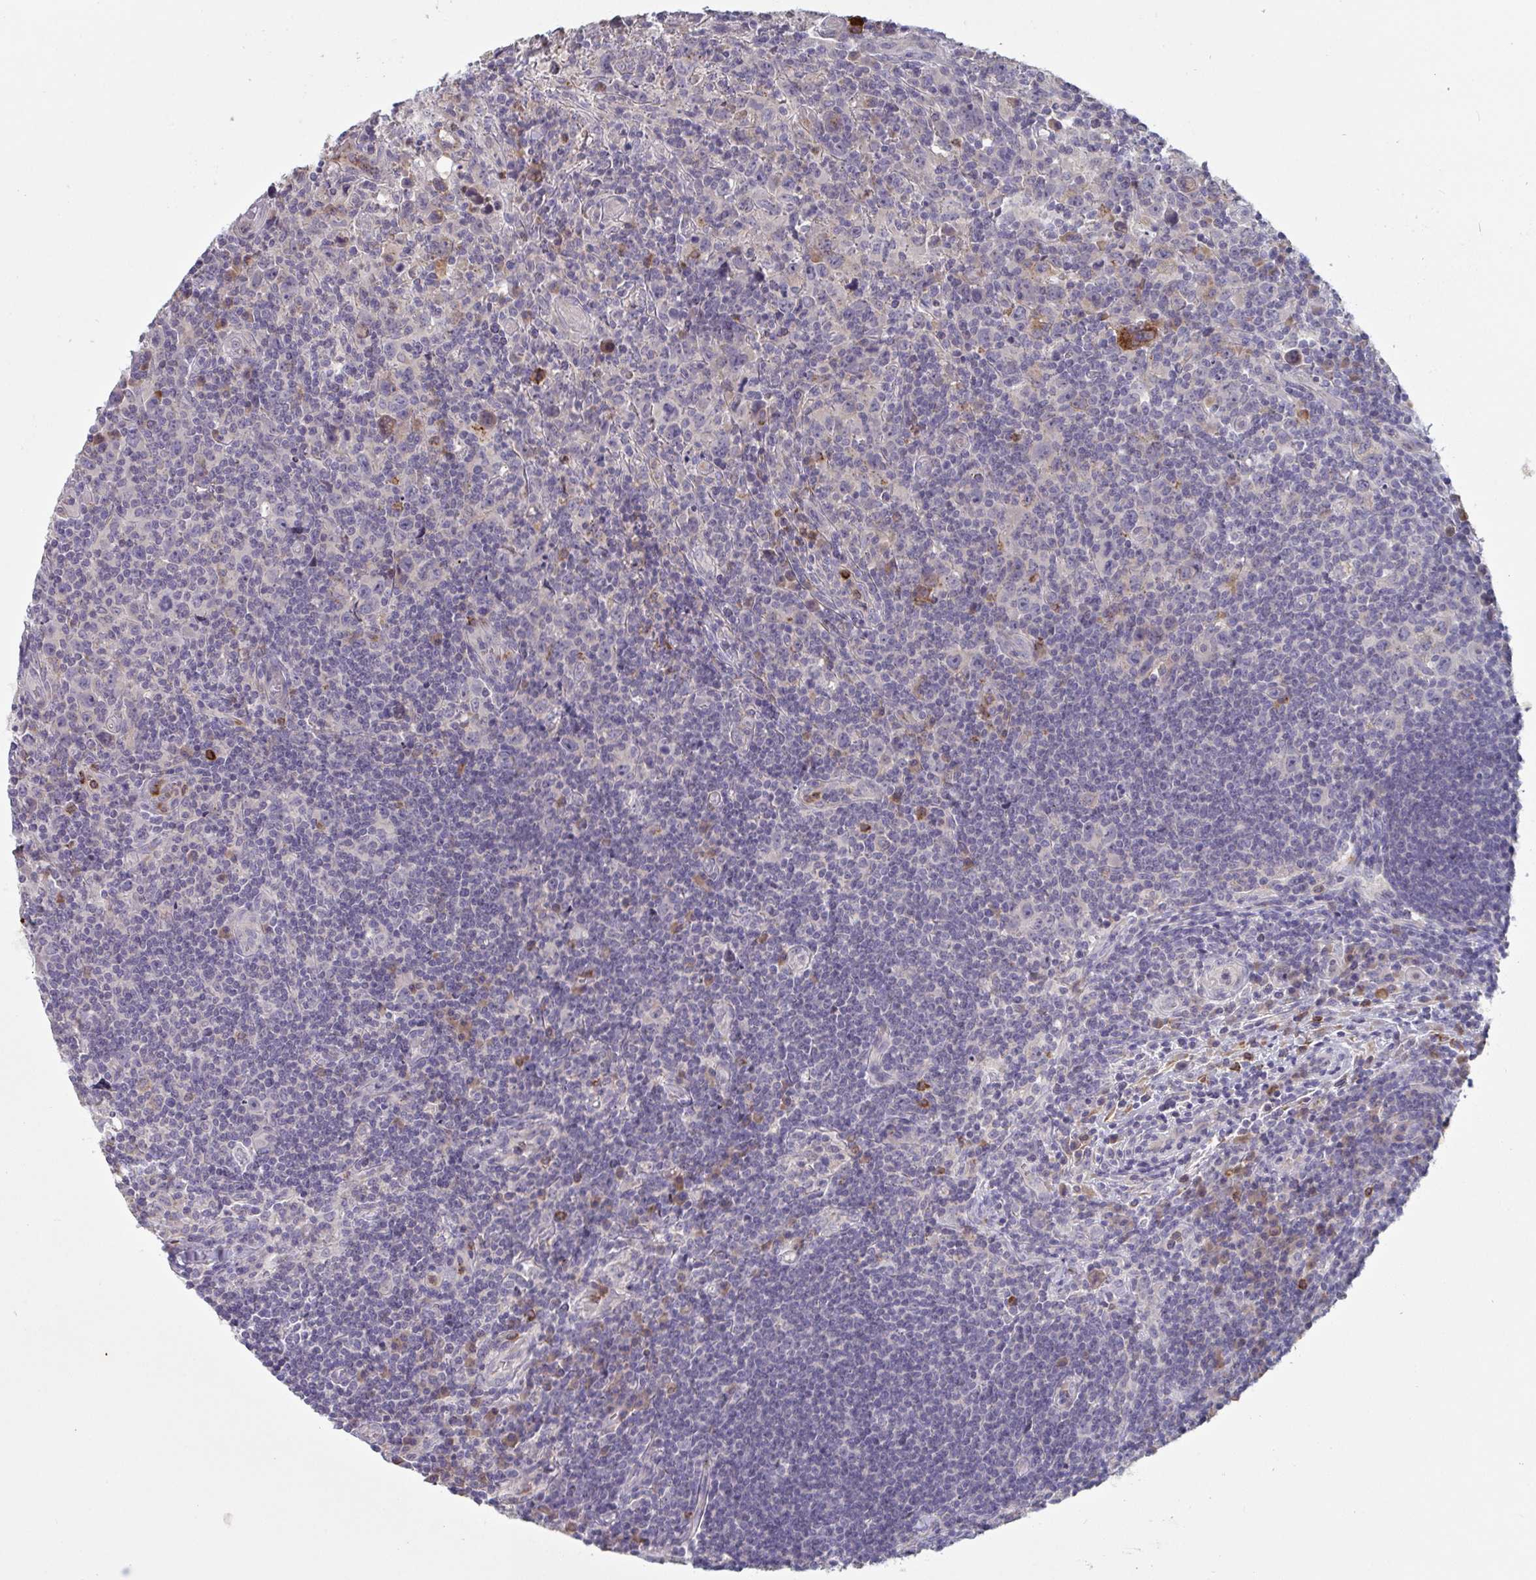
{"staining": {"intensity": "negative", "quantity": "none", "location": "none"}, "tissue": "lymphoma", "cell_type": "Tumor cells", "image_type": "cancer", "snomed": [{"axis": "morphology", "description": "Hodgkin's disease, NOS"}, {"axis": "topography", "description": "Lymph node"}], "caption": "IHC image of neoplastic tissue: lymphoma stained with DAB (3,3'-diaminobenzidine) reveals no significant protein positivity in tumor cells.", "gene": "HGFAC", "patient": {"sex": "female", "age": 18}}